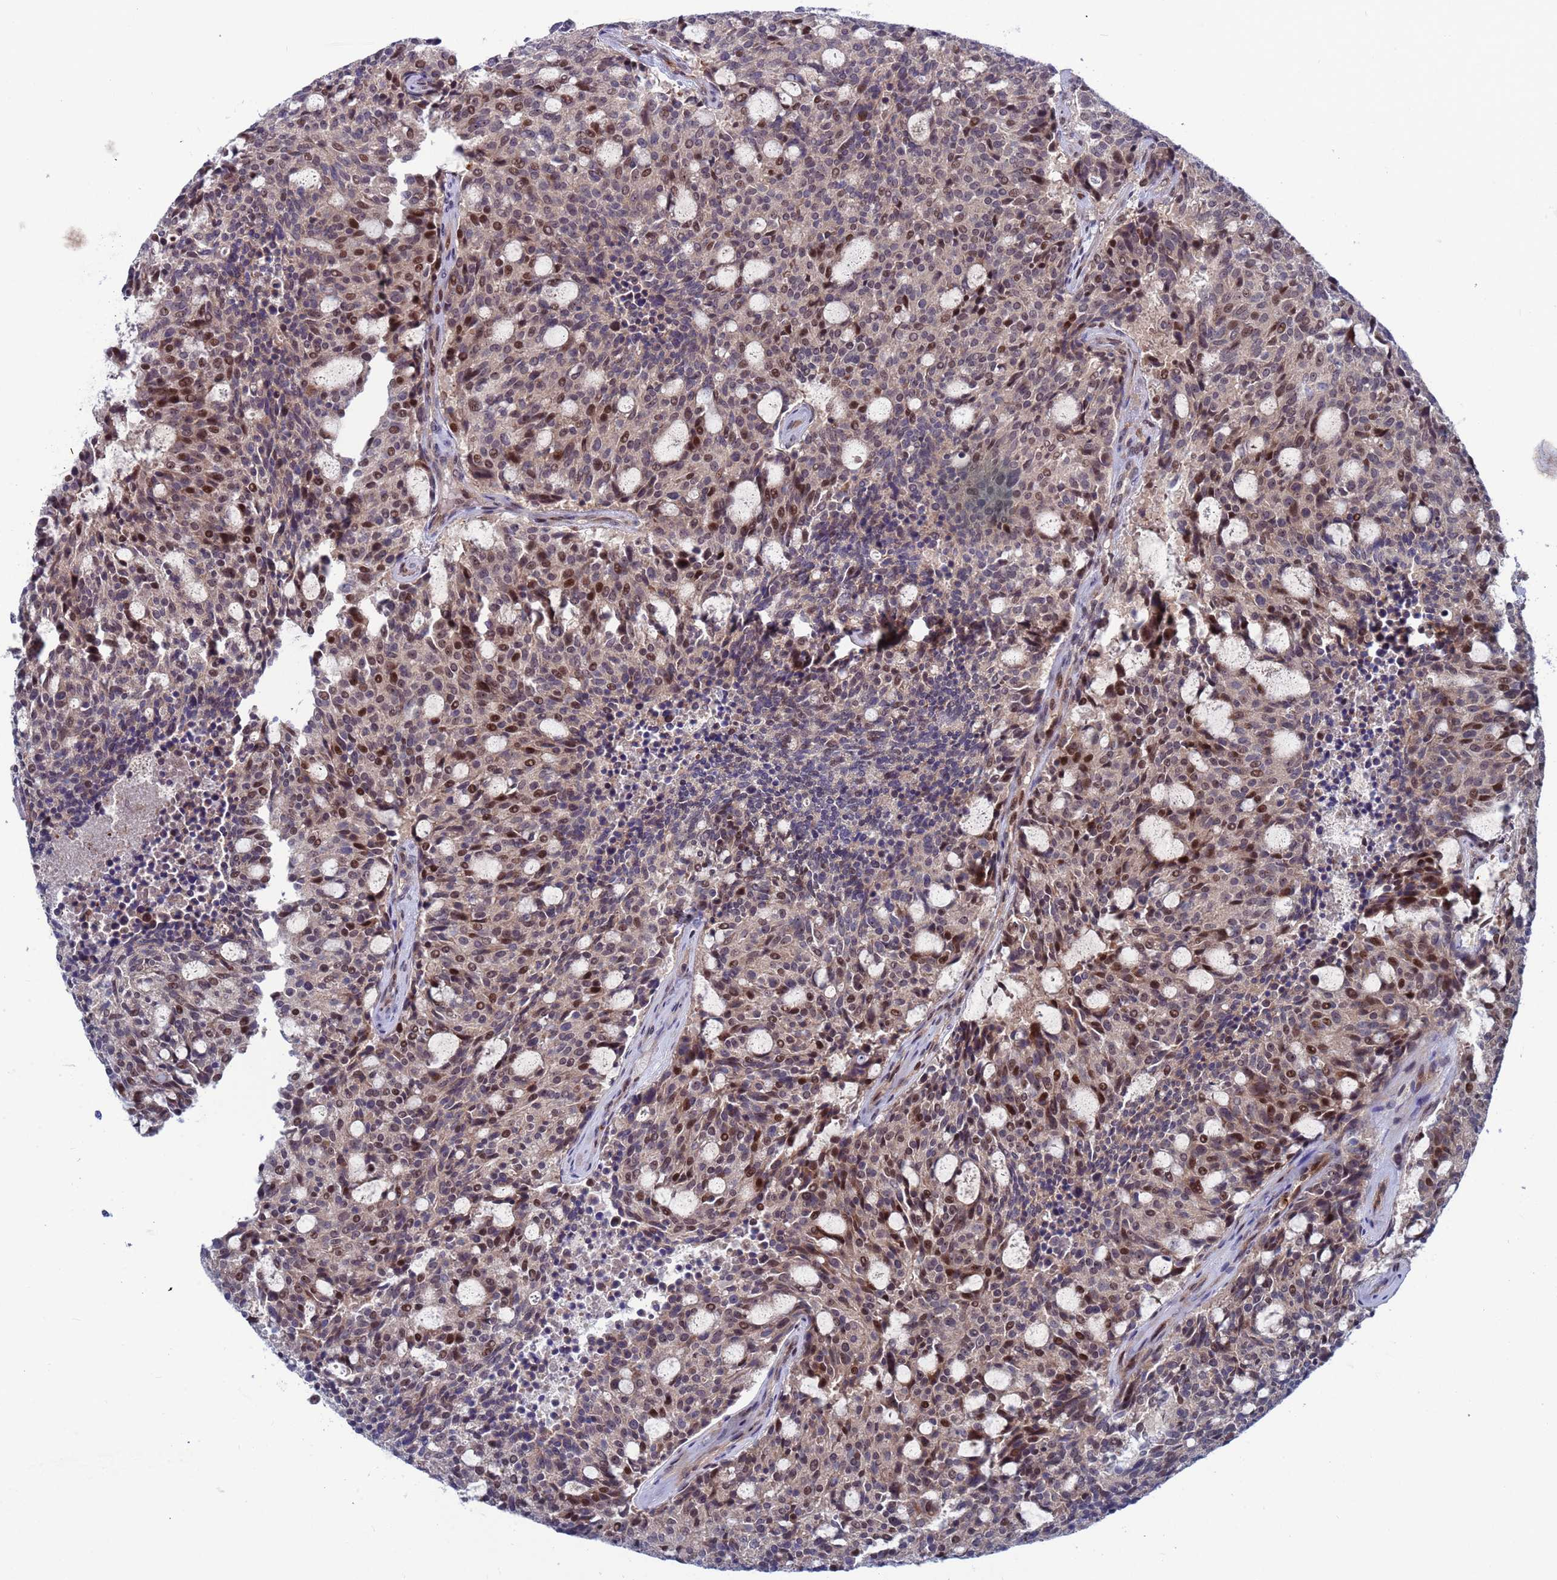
{"staining": {"intensity": "moderate", "quantity": "25%-75%", "location": "nuclear"}, "tissue": "carcinoid", "cell_type": "Tumor cells", "image_type": "cancer", "snomed": [{"axis": "morphology", "description": "Carcinoid, malignant, NOS"}, {"axis": "topography", "description": "Pancreas"}], "caption": "Immunohistochemical staining of carcinoid (malignant) shows moderate nuclear protein staining in about 25%-75% of tumor cells. The protein of interest is shown in brown color, while the nuclei are stained blue.", "gene": "TMBIM6", "patient": {"sex": "female", "age": 54}}